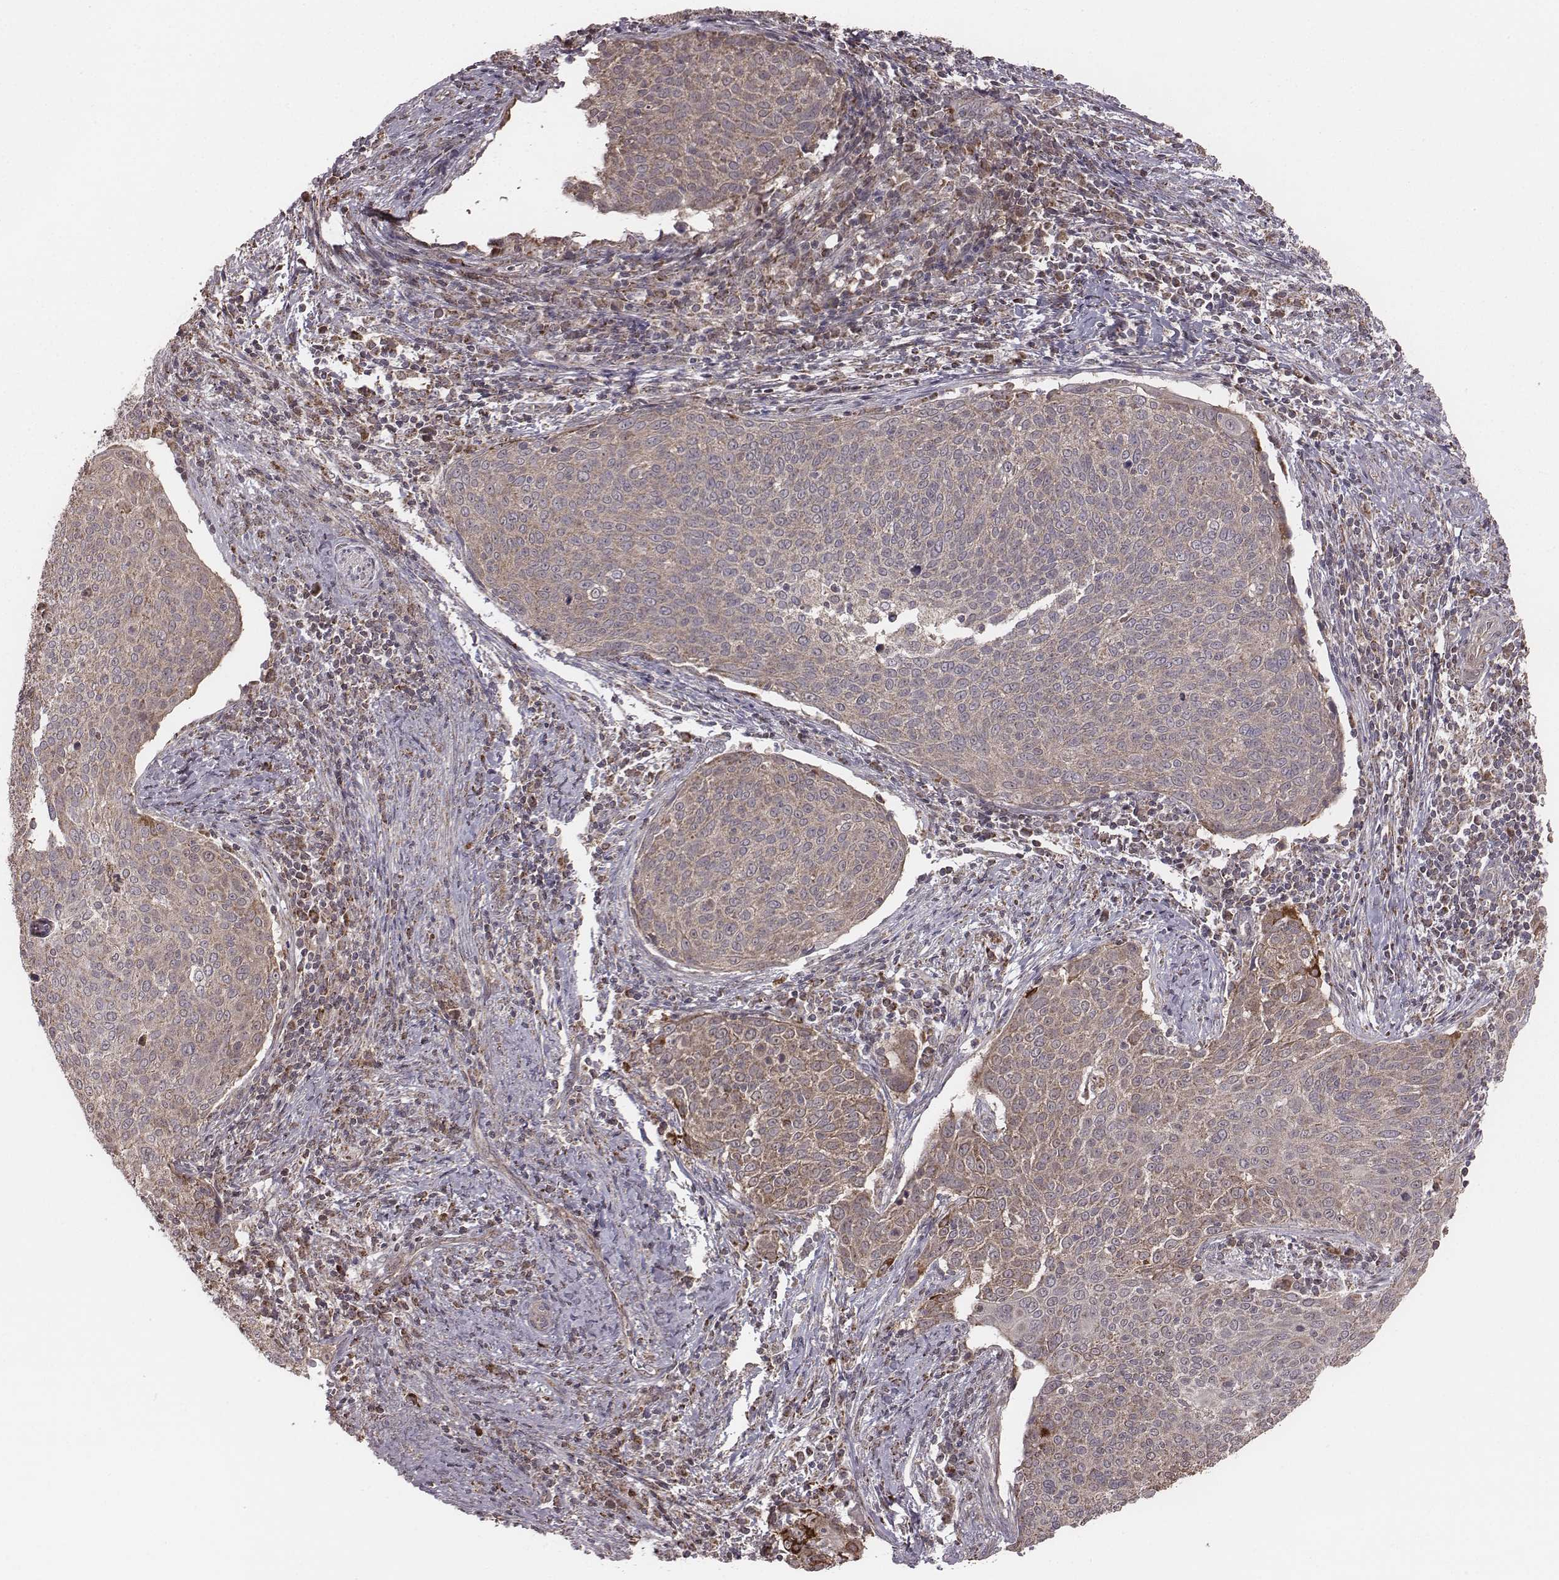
{"staining": {"intensity": "weak", "quantity": ">75%", "location": "cytoplasmic/membranous"}, "tissue": "cervical cancer", "cell_type": "Tumor cells", "image_type": "cancer", "snomed": [{"axis": "morphology", "description": "Squamous cell carcinoma, NOS"}, {"axis": "topography", "description": "Cervix"}], "caption": "Tumor cells exhibit low levels of weak cytoplasmic/membranous positivity in approximately >75% of cells in squamous cell carcinoma (cervical).", "gene": "PDCD2L", "patient": {"sex": "female", "age": 39}}